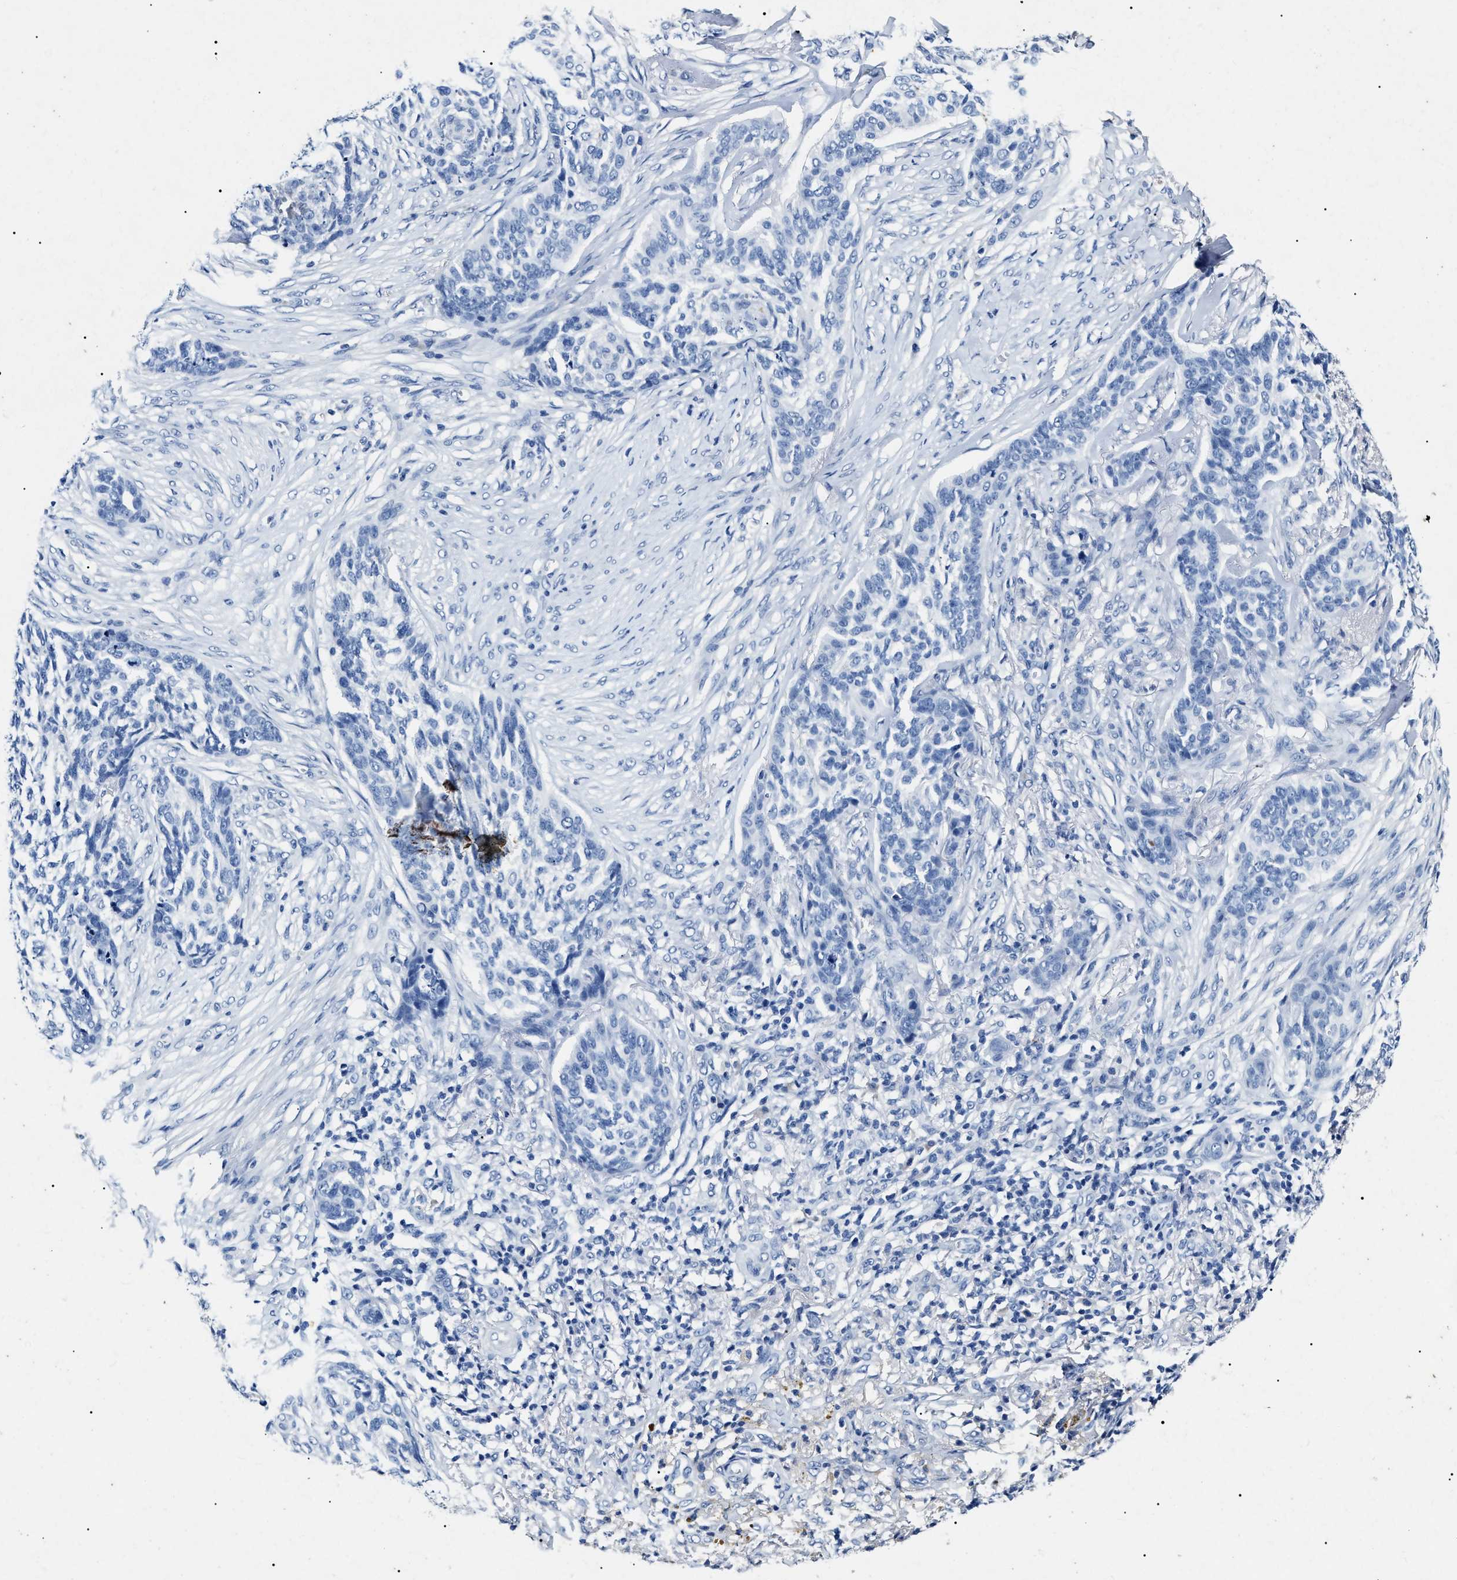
{"staining": {"intensity": "negative", "quantity": "none", "location": "none"}, "tissue": "skin cancer", "cell_type": "Tumor cells", "image_type": "cancer", "snomed": [{"axis": "morphology", "description": "Basal cell carcinoma"}, {"axis": "topography", "description": "Skin"}], "caption": "The photomicrograph exhibits no staining of tumor cells in basal cell carcinoma (skin). The staining is performed using DAB brown chromogen with nuclei counter-stained in using hematoxylin.", "gene": "LRRC8E", "patient": {"sex": "male", "age": 85}}